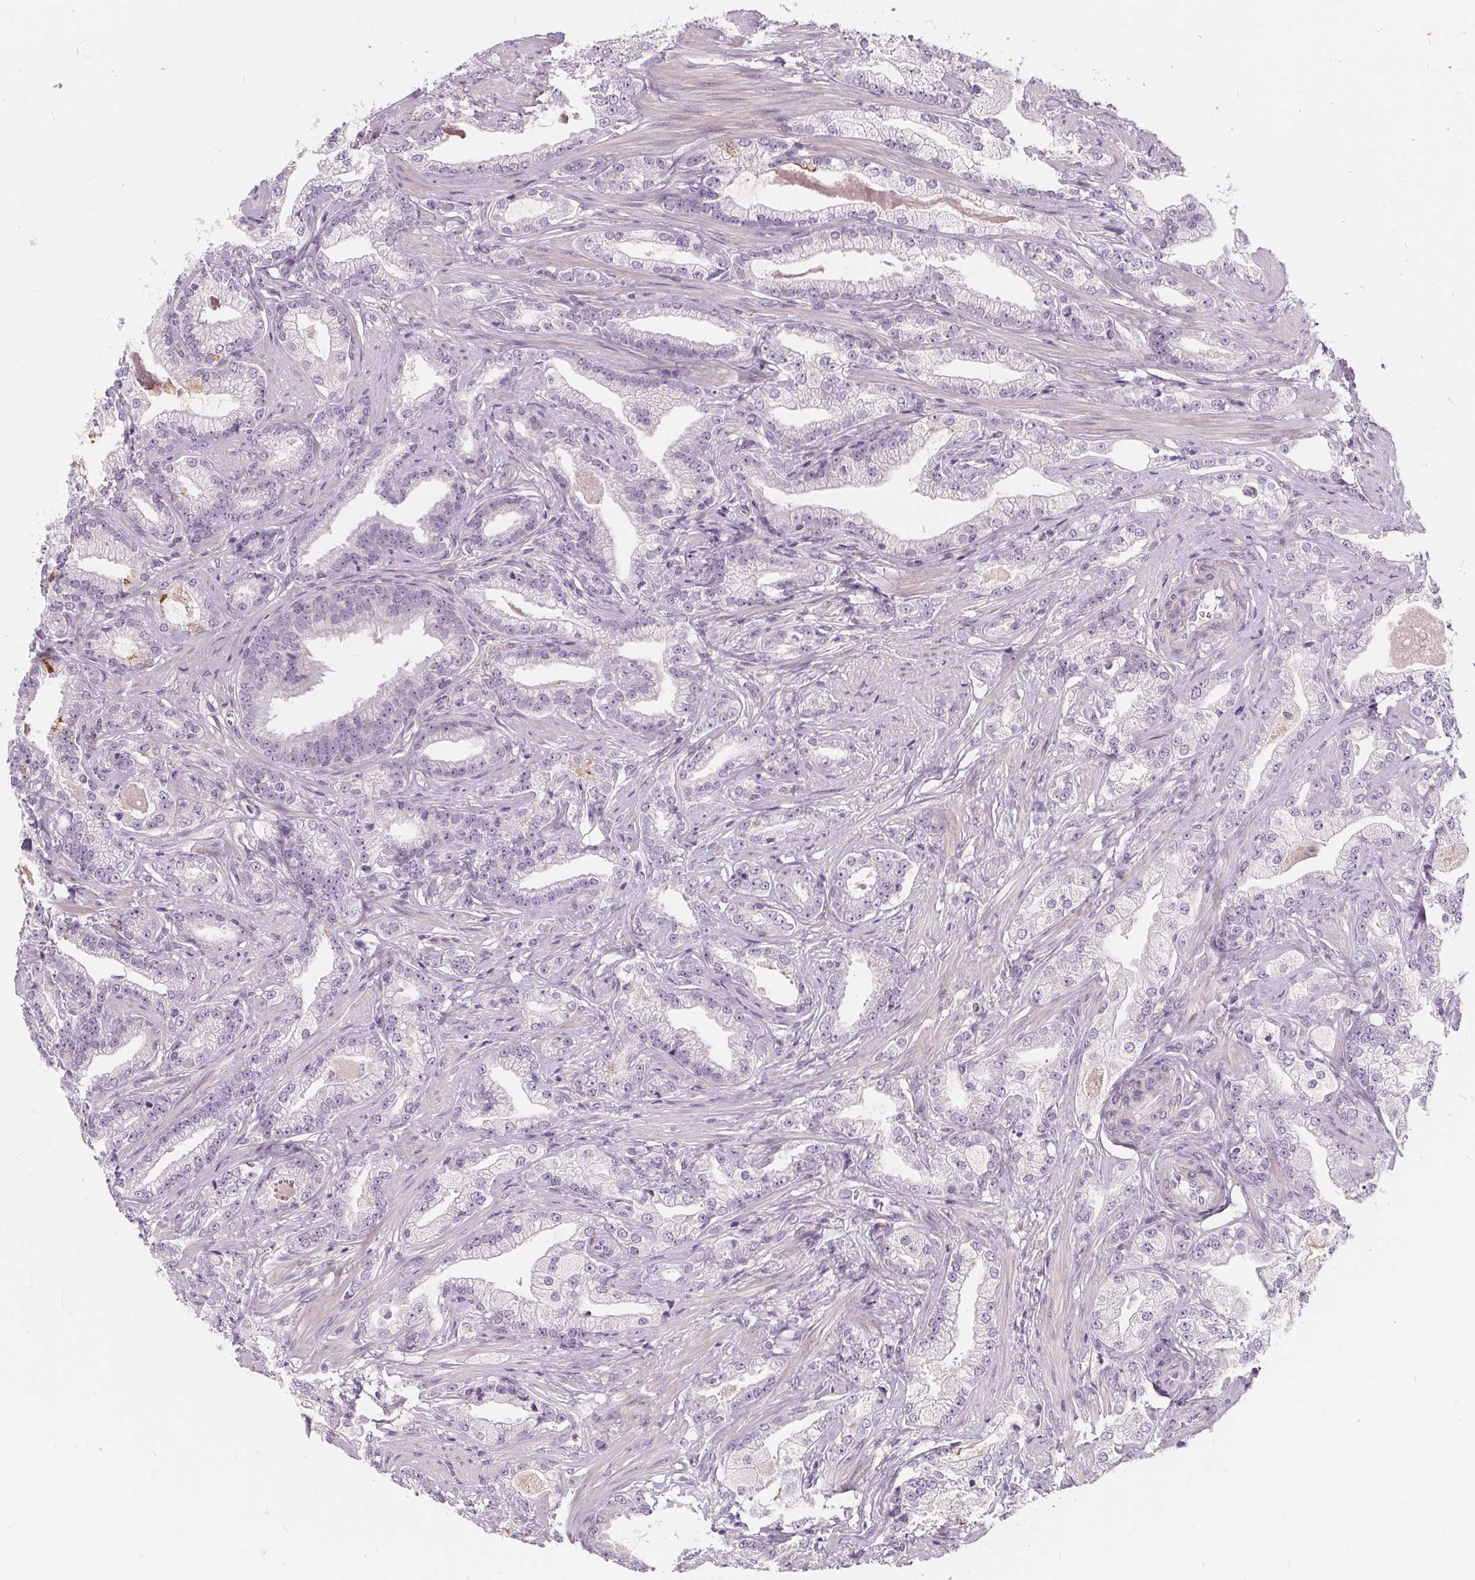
{"staining": {"intensity": "negative", "quantity": "none", "location": "none"}, "tissue": "prostate cancer", "cell_type": "Tumor cells", "image_type": "cancer", "snomed": [{"axis": "morphology", "description": "Adenocarcinoma, Low grade"}, {"axis": "topography", "description": "Prostate"}], "caption": "Protein analysis of prostate low-grade adenocarcinoma displays no significant staining in tumor cells. Nuclei are stained in blue.", "gene": "HAAO", "patient": {"sex": "male", "age": 61}}